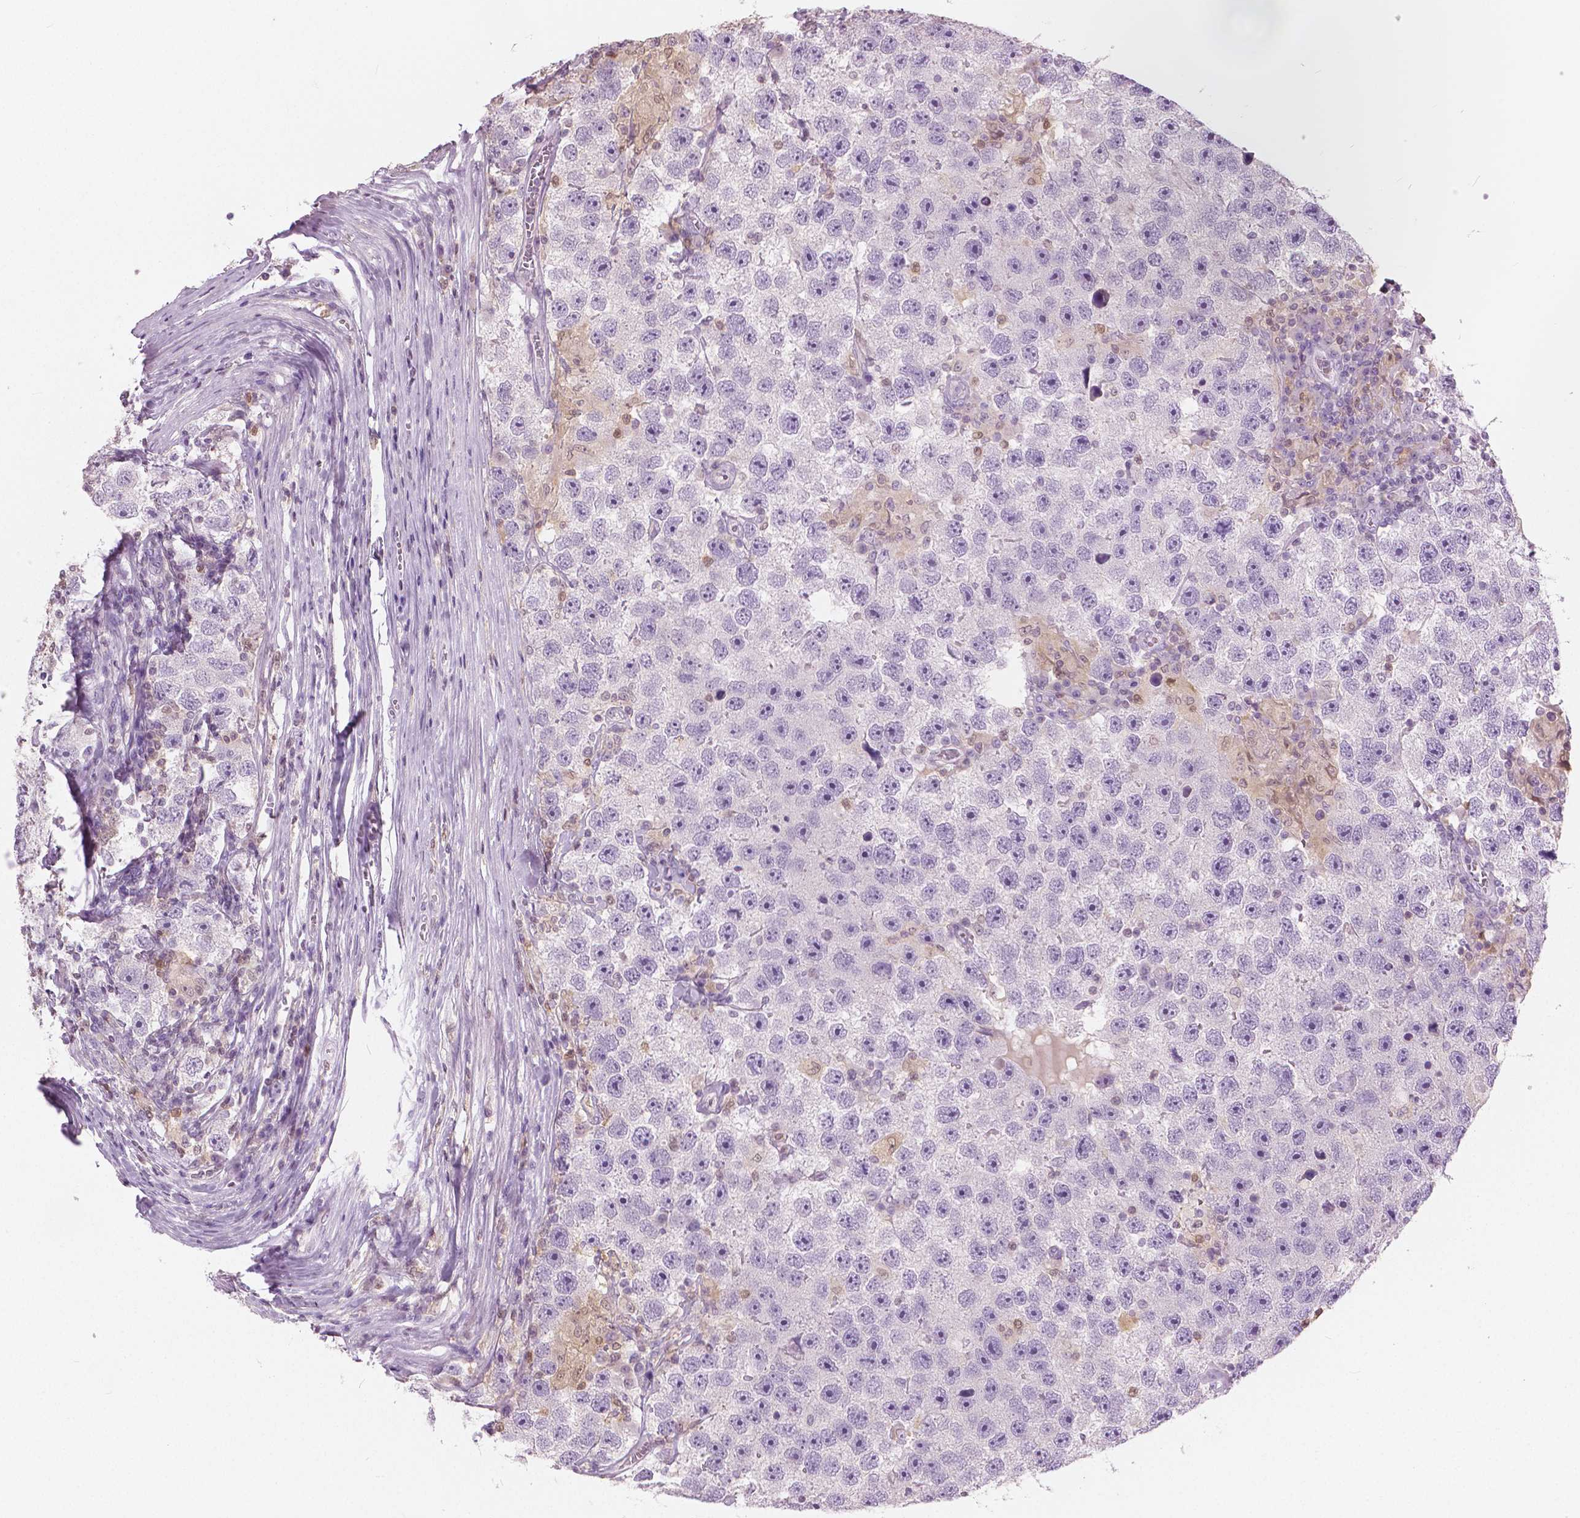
{"staining": {"intensity": "negative", "quantity": "none", "location": "none"}, "tissue": "testis cancer", "cell_type": "Tumor cells", "image_type": "cancer", "snomed": [{"axis": "morphology", "description": "Seminoma, NOS"}, {"axis": "topography", "description": "Testis"}], "caption": "Immunohistochemistry of testis cancer shows no staining in tumor cells.", "gene": "GALM", "patient": {"sex": "male", "age": 26}}